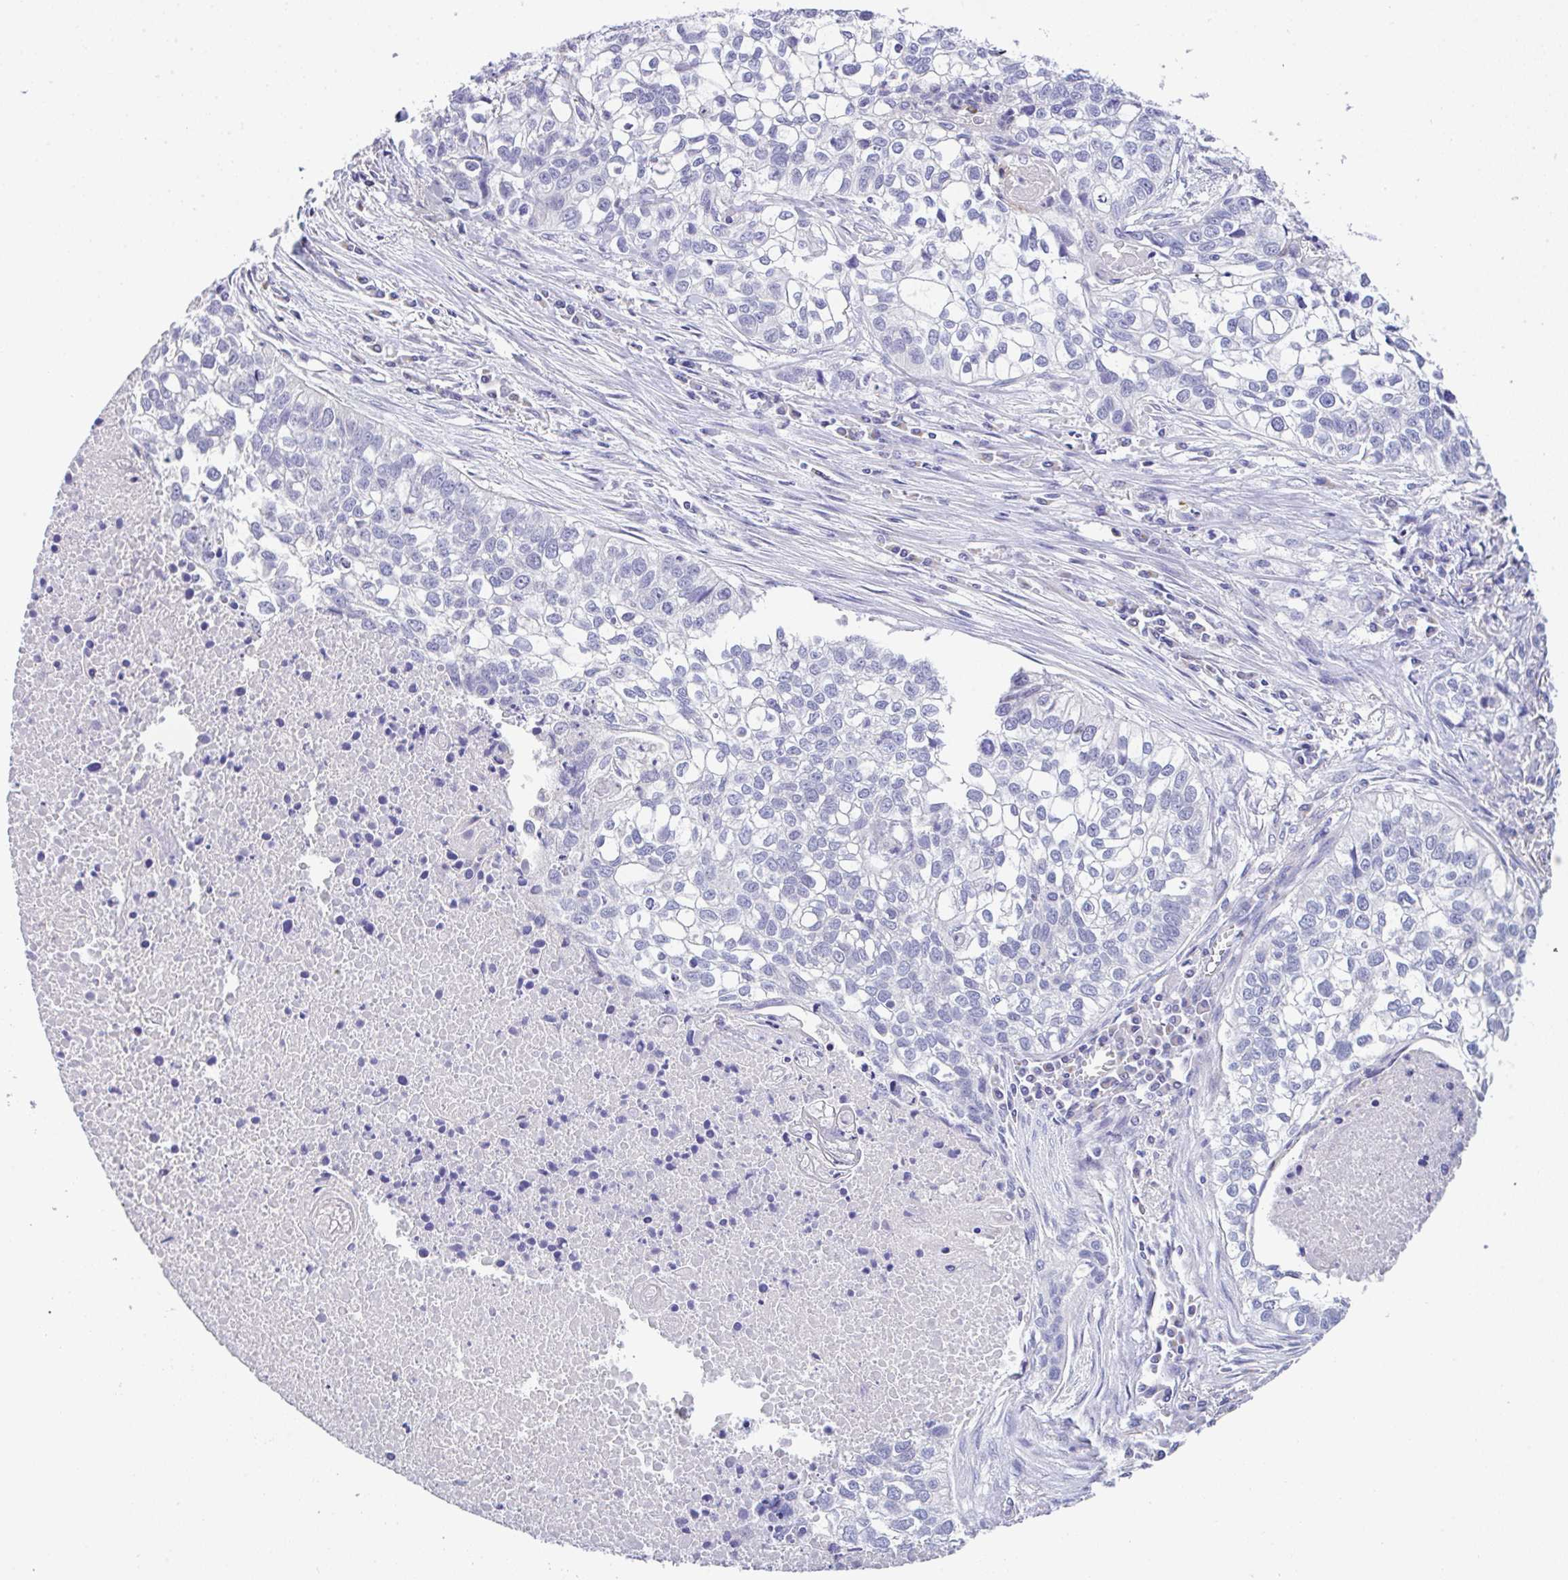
{"staining": {"intensity": "negative", "quantity": "none", "location": "none"}, "tissue": "lung cancer", "cell_type": "Tumor cells", "image_type": "cancer", "snomed": [{"axis": "morphology", "description": "Squamous cell carcinoma, NOS"}, {"axis": "topography", "description": "Lung"}], "caption": "The micrograph exhibits no staining of tumor cells in lung cancer. The staining was performed using DAB (3,3'-diaminobenzidine) to visualize the protein expression in brown, while the nuclei were stained in blue with hematoxylin (Magnification: 20x).", "gene": "SERPINE3", "patient": {"sex": "male", "age": 74}}